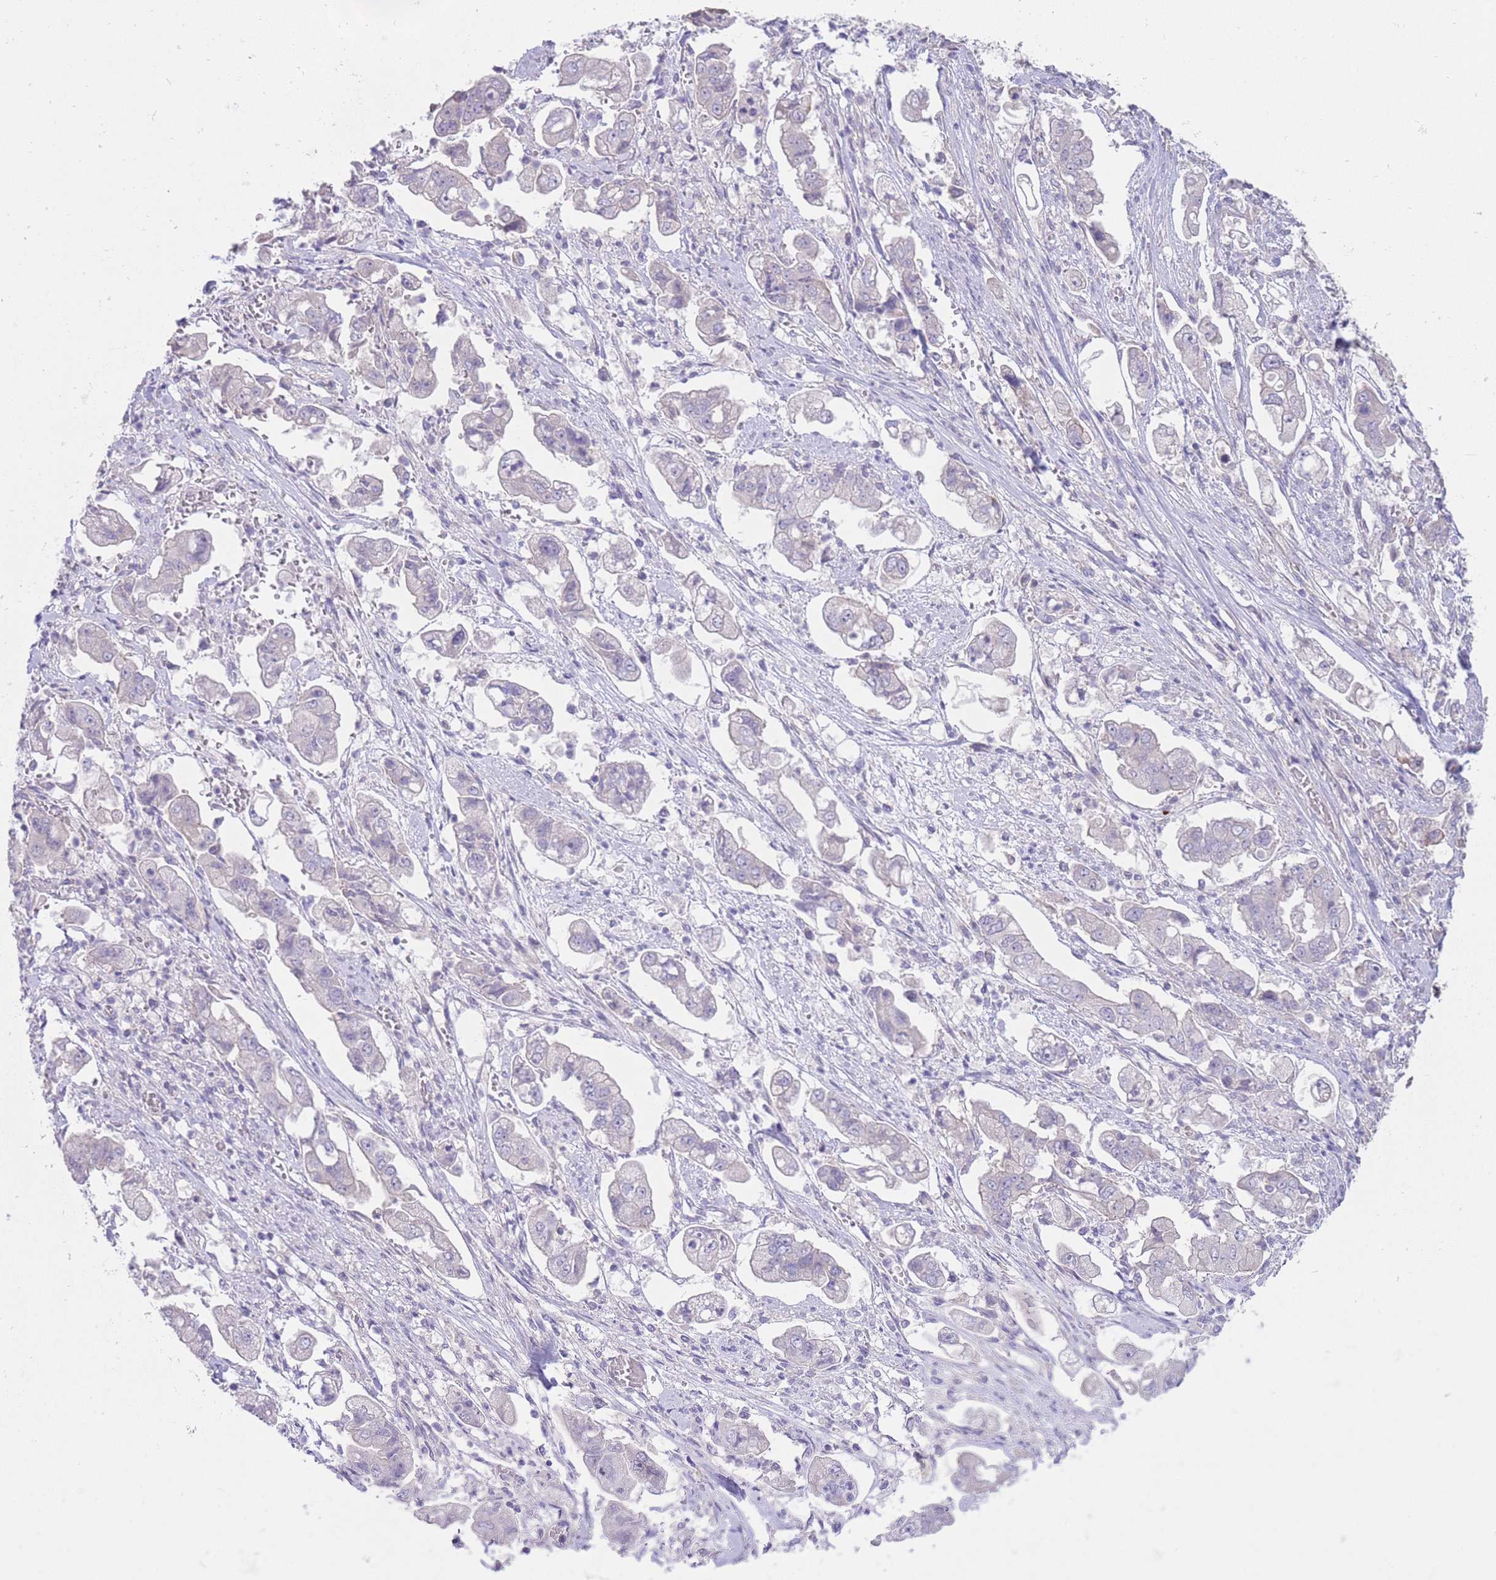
{"staining": {"intensity": "negative", "quantity": "none", "location": "none"}, "tissue": "stomach cancer", "cell_type": "Tumor cells", "image_type": "cancer", "snomed": [{"axis": "morphology", "description": "Adenocarcinoma, NOS"}, {"axis": "topography", "description": "Stomach"}], "caption": "The image displays no staining of tumor cells in stomach cancer (adenocarcinoma).", "gene": "ALS2CL", "patient": {"sex": "male", "age": 62}}